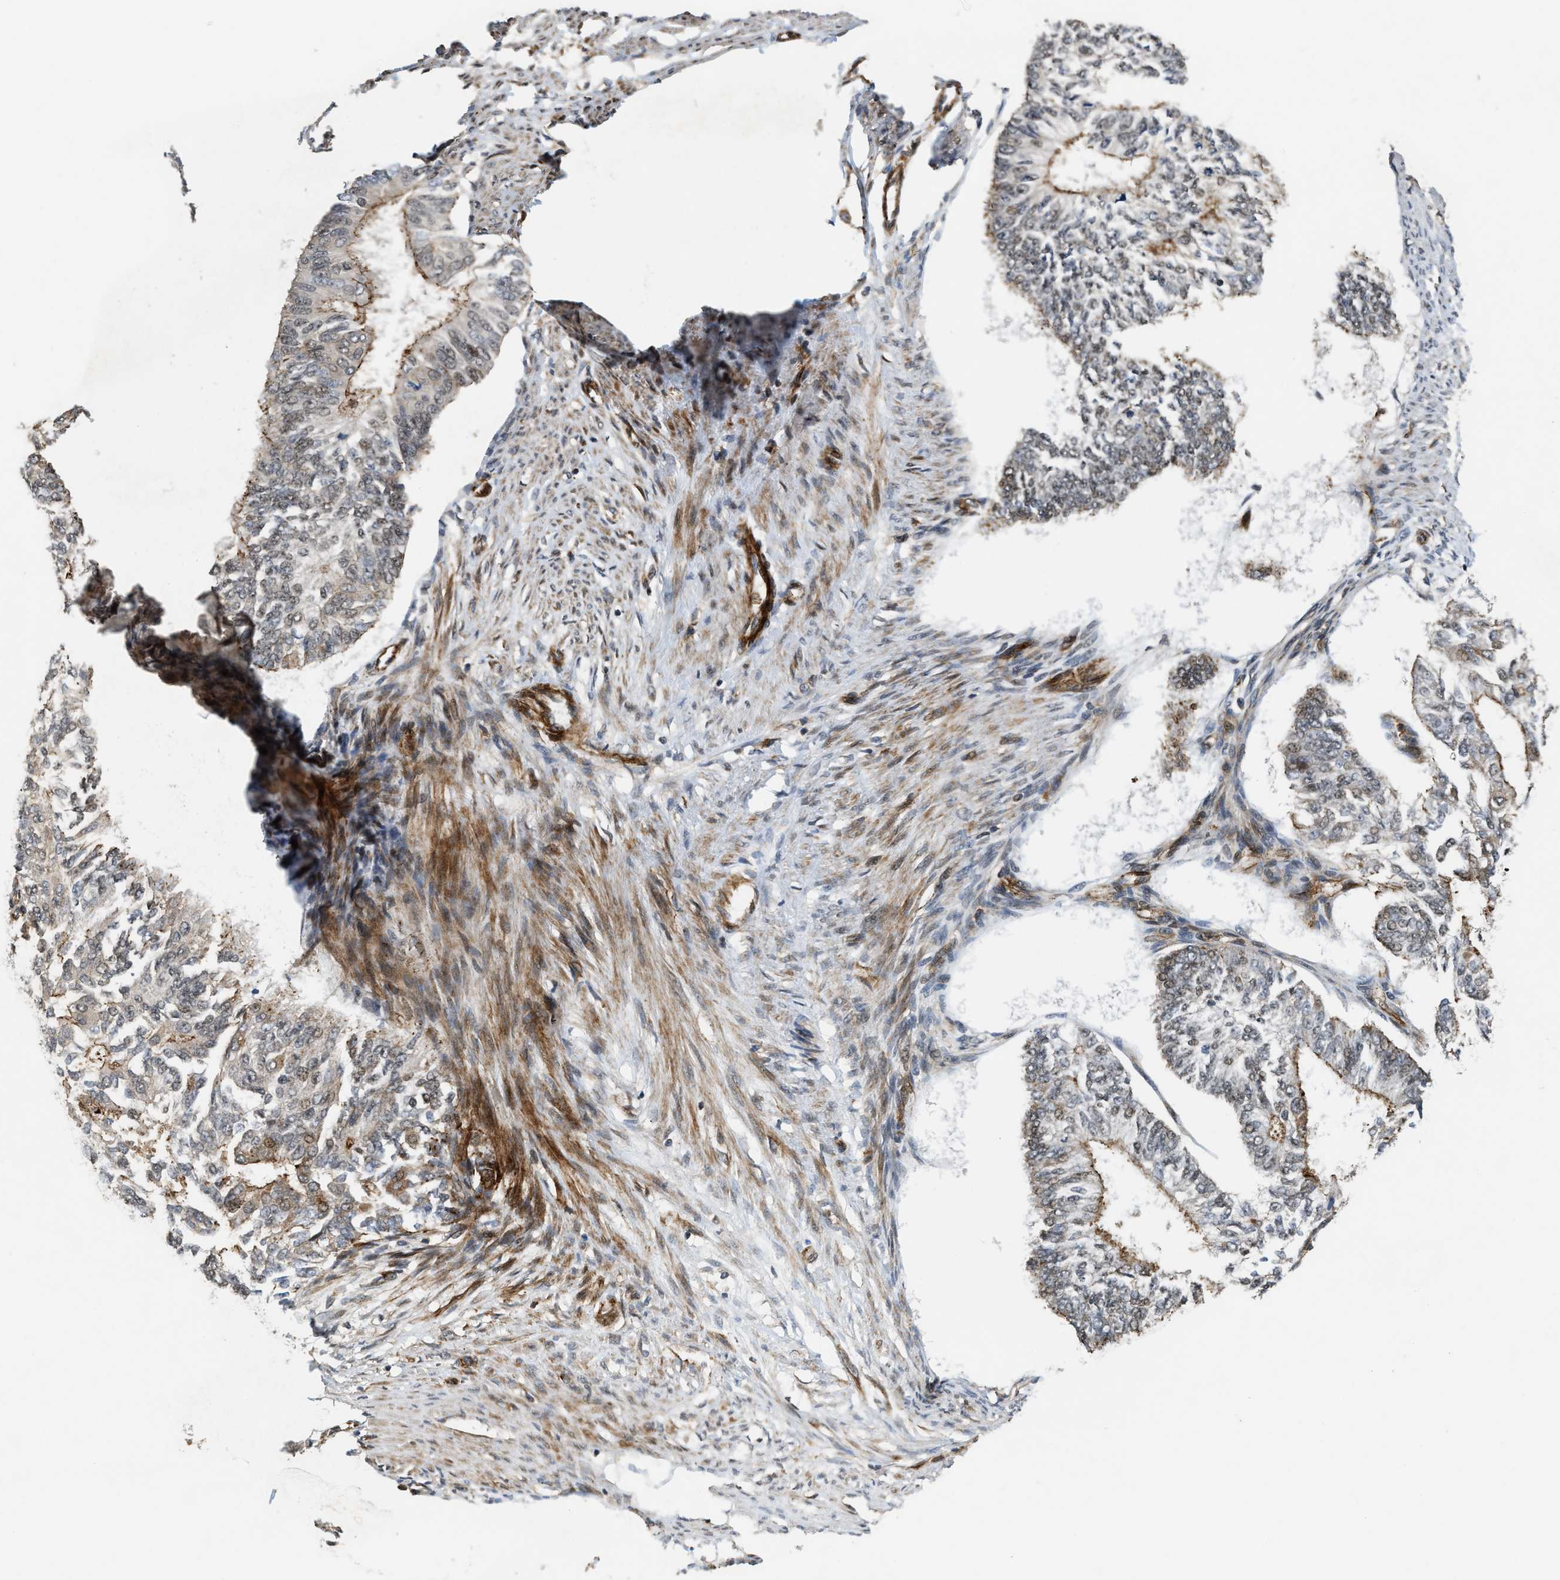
{"staining": {"intensity": "weak", "quantity": "25%-75%", "location": "cytoplasmic/membranous,nuclear"}, "tissue": "endometrial cancer", "cell_type": "Tumor cells", "image_type": "cancer", "snomed": [{"axis": "morphology", "description": "Adenocarcinoma, NOS"}, {"axis": "topography", "description": "Endometrium"}], "caption": "An image of adenocarcinoma (endometrial) stained for a protein displays weak cytoplasmic/membranous and nuclear brown staining in tumor cells.", "gene": "DPF2", "patient": {"sex": "female", "age": 32}}